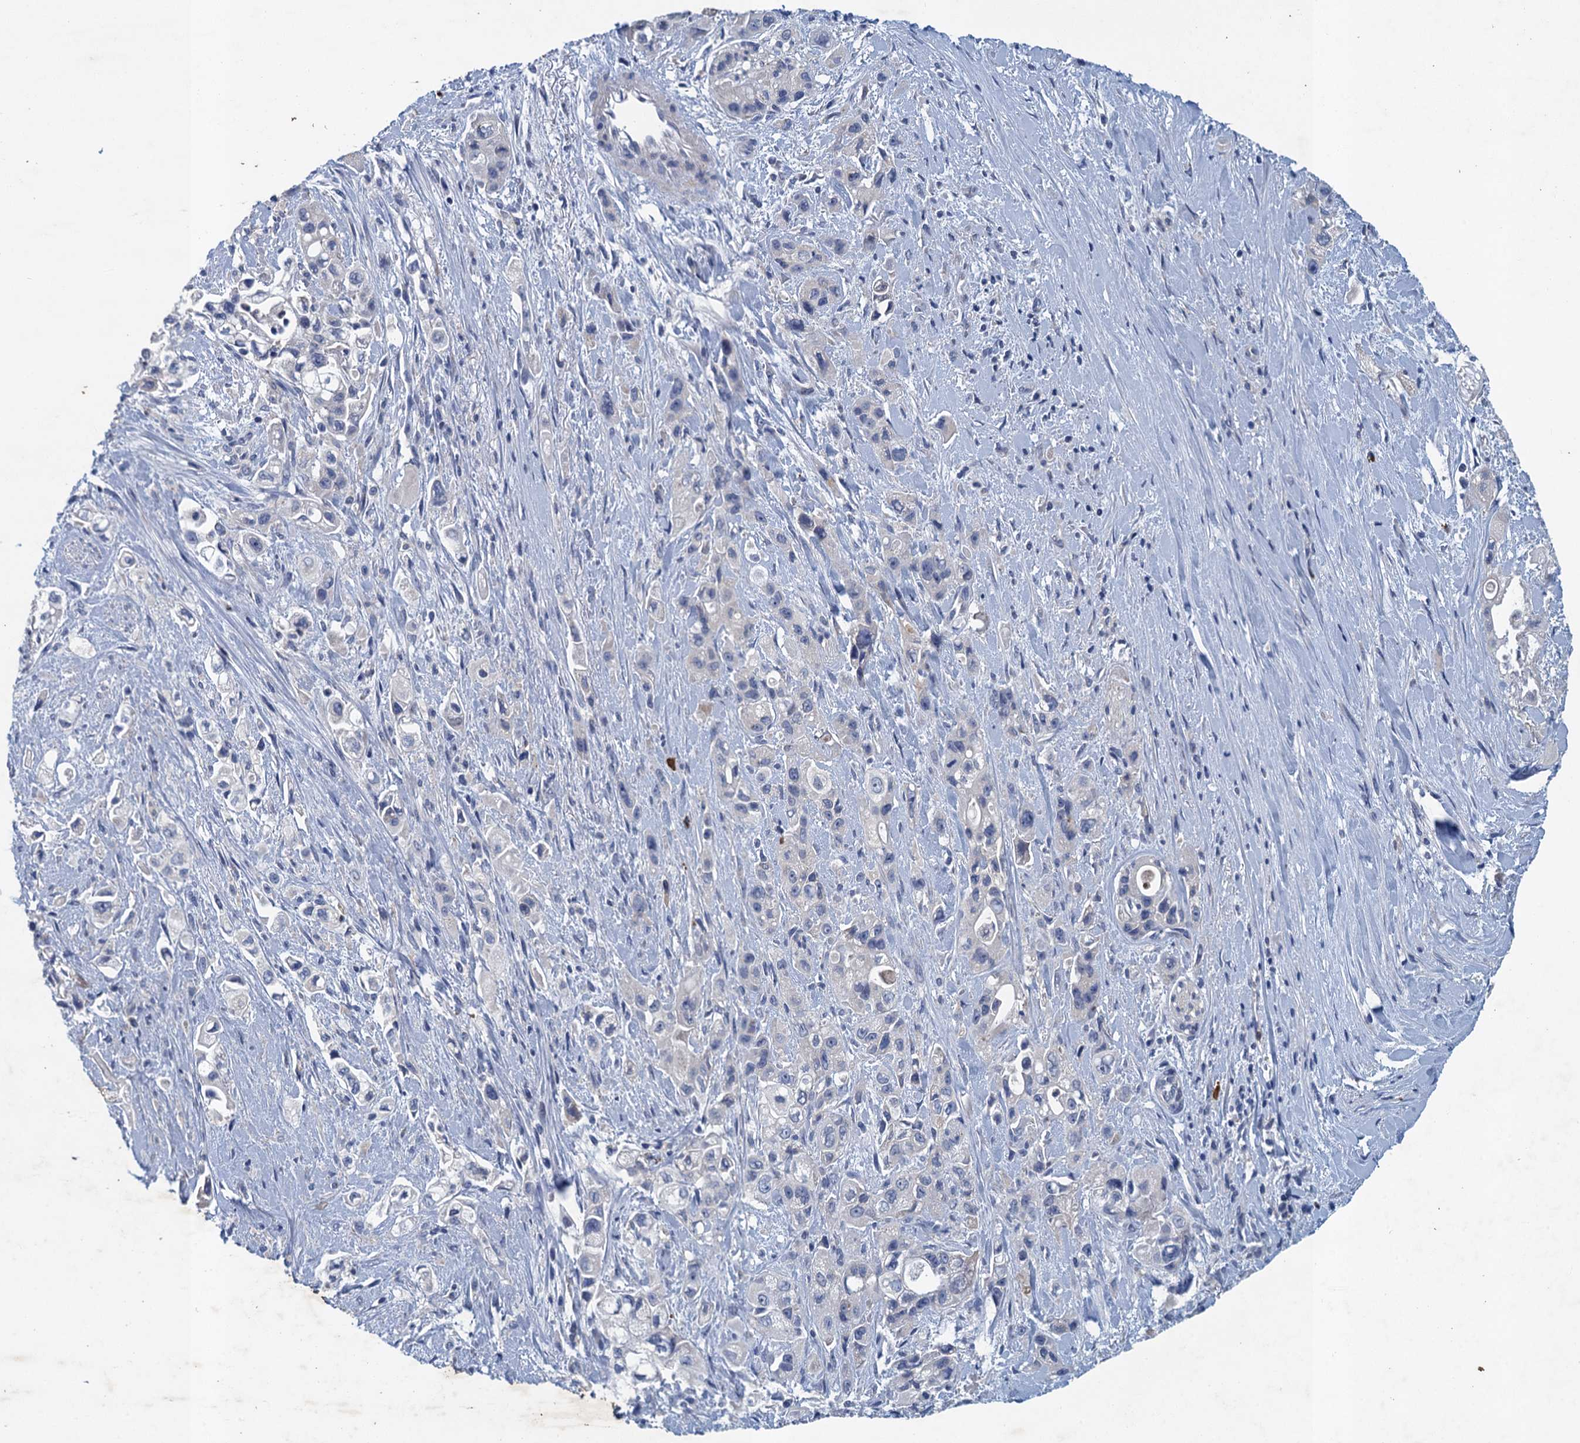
{"staining": {"intensity": "negative", "quantity": "none", "location": "none"}, "tissue": "pancreatic cancer", "cell_type": "Tumor cells", "image_type": "cancer", "snomed": [{"axis": "morphology", "description": "Adenocarcinoma, NOS"}, {"axis": "topography", "description": "Pancreas"}], "caption": "The micrograph shows no significant staining in tumor cells of adenocarcinoma (pancreatic). (DAB (3,3'-diaminobenzidine) immunohistochemistry (IHC) visualized using brightfield microscopy, high magnification).", "gene": "TPCN1", "patient": {"sex": "female", "age": 66}}